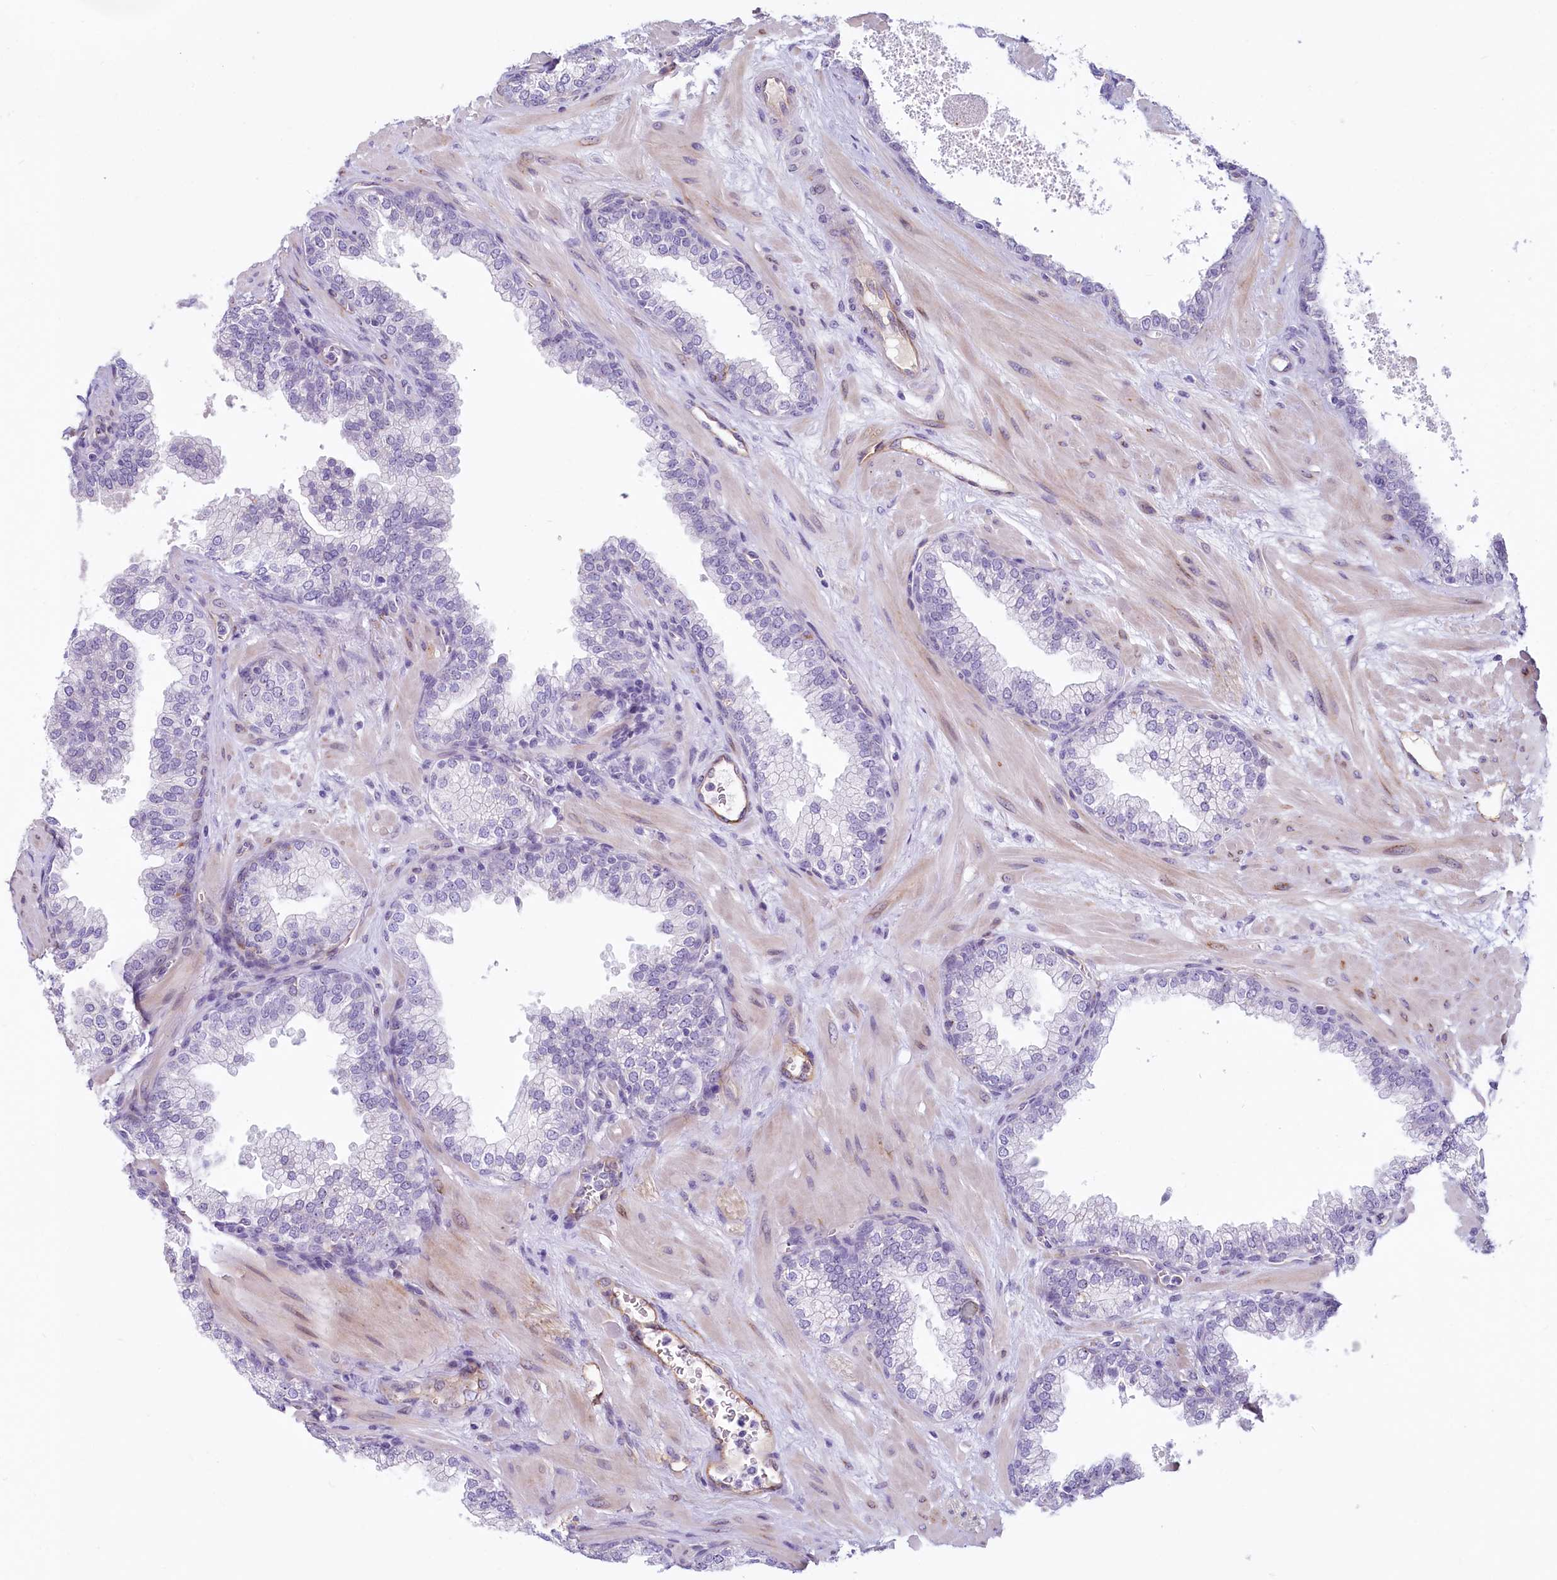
{"staining": {"intensity": "negative", "quantity": "none", "location": "none"}, "tissue": "prostate", "cell_type": "Glandular cells", "image_type": "normal", "snomed": [{"axis": "morphology", "description": "Normal tissue, NOS"}, {"axis": "topography", "description": "Prostate"}], "caption": "Immunohistochemical staining of unremarkable human prostate demonstrates no significant expression in glandular cells.", "gene": "PROCR", "patient": {"sex": "male", "age": 60}}